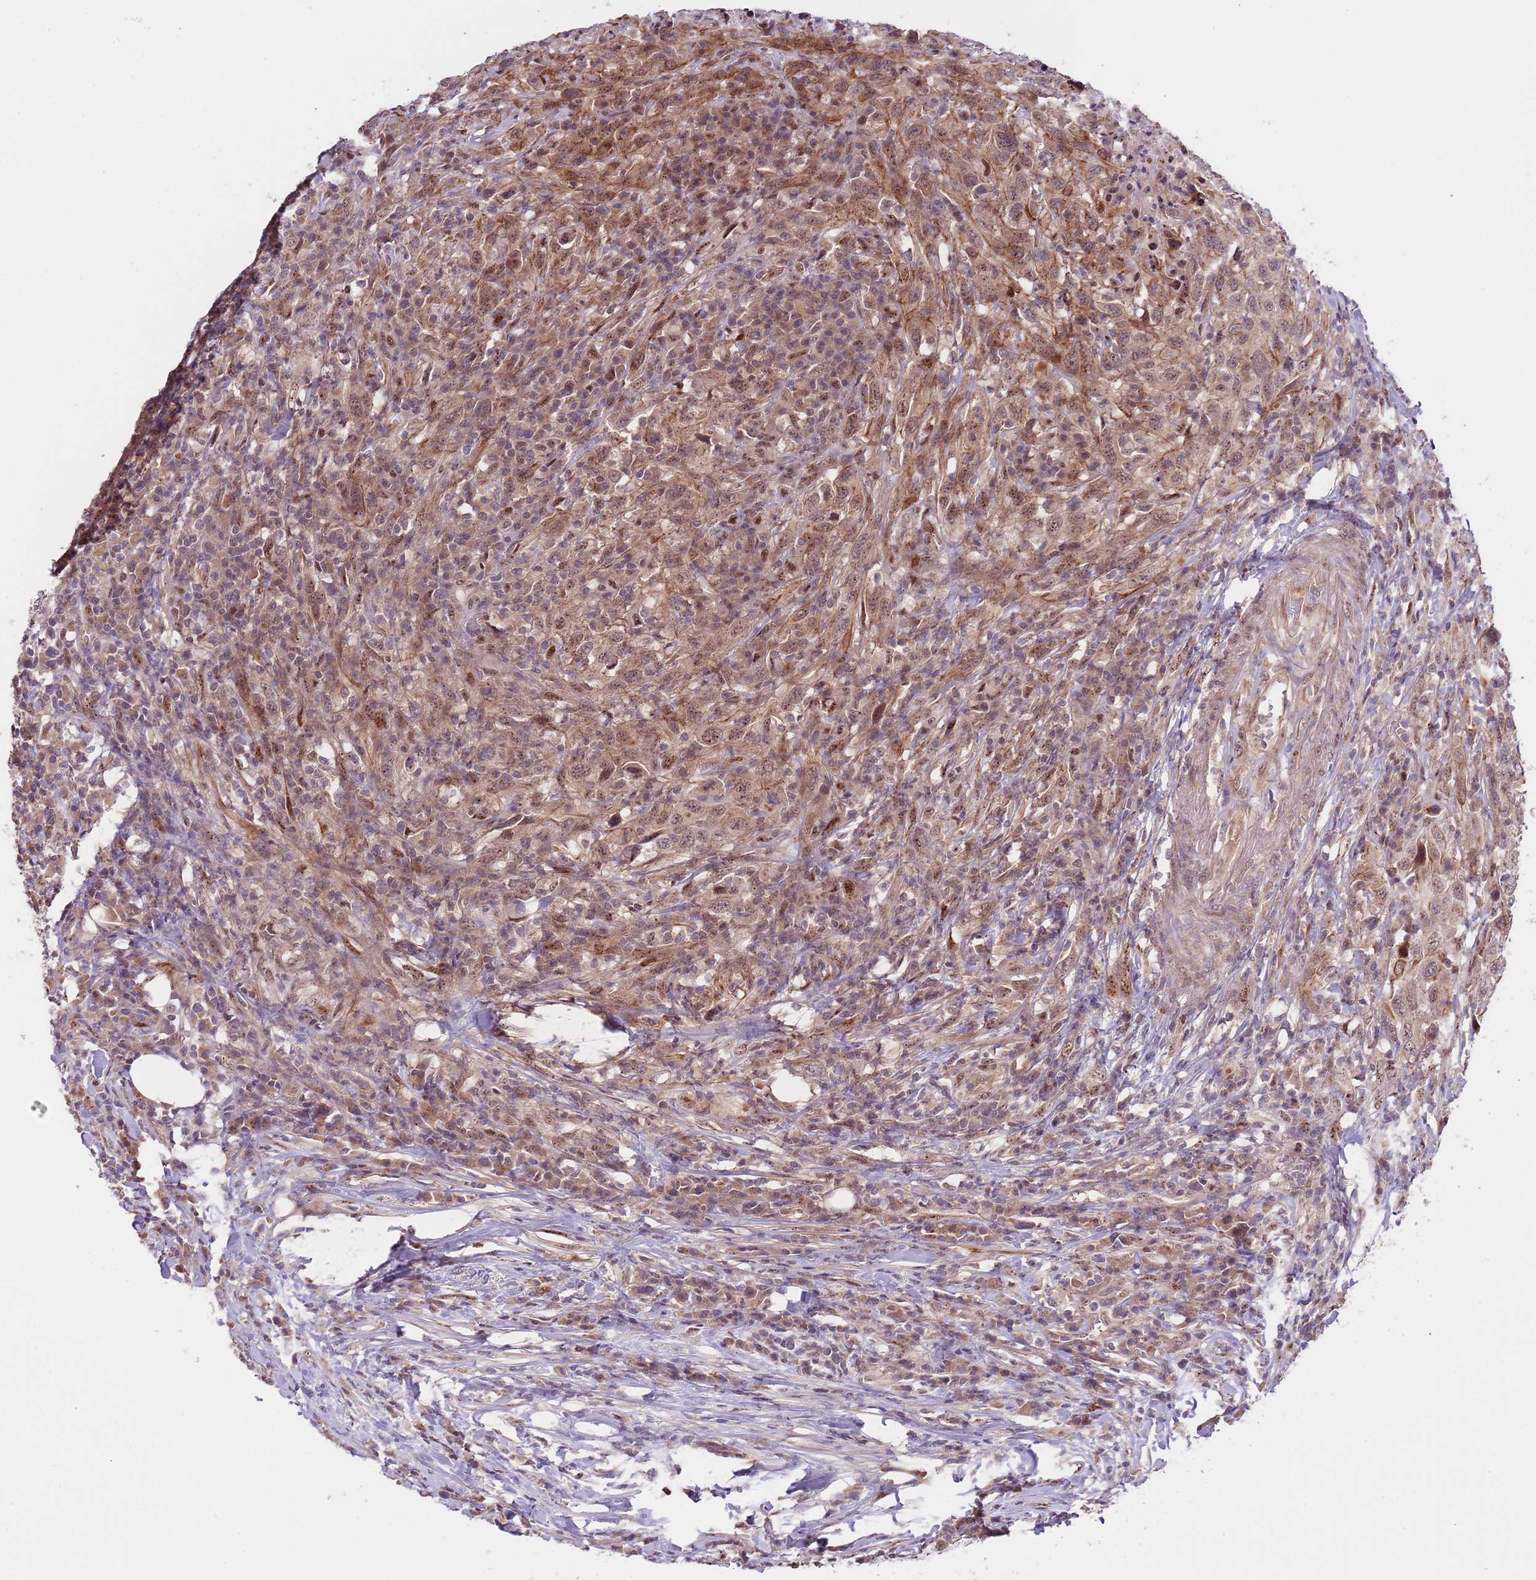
{"staining": {"intensity": "moderate", "quantity": "<25%", "location": "nuclear"}, "tissue": "urothelial cancer", "cell_type": "Tumor cells", "image_type": "cancer", "snomed": [{"axis": "morphology", "description": "Urothelial carcinoma, High grade"}, {"axis": "topography", "description": "Urinary bladder"}], "caption": "Protein positivity by IHC shows moderate nuclear staining in approximately <25% of tumor cells in high-grade urothelial carcinoma.", "gene": "PRR16", "patient": {"sex": "male", "age": 61}}